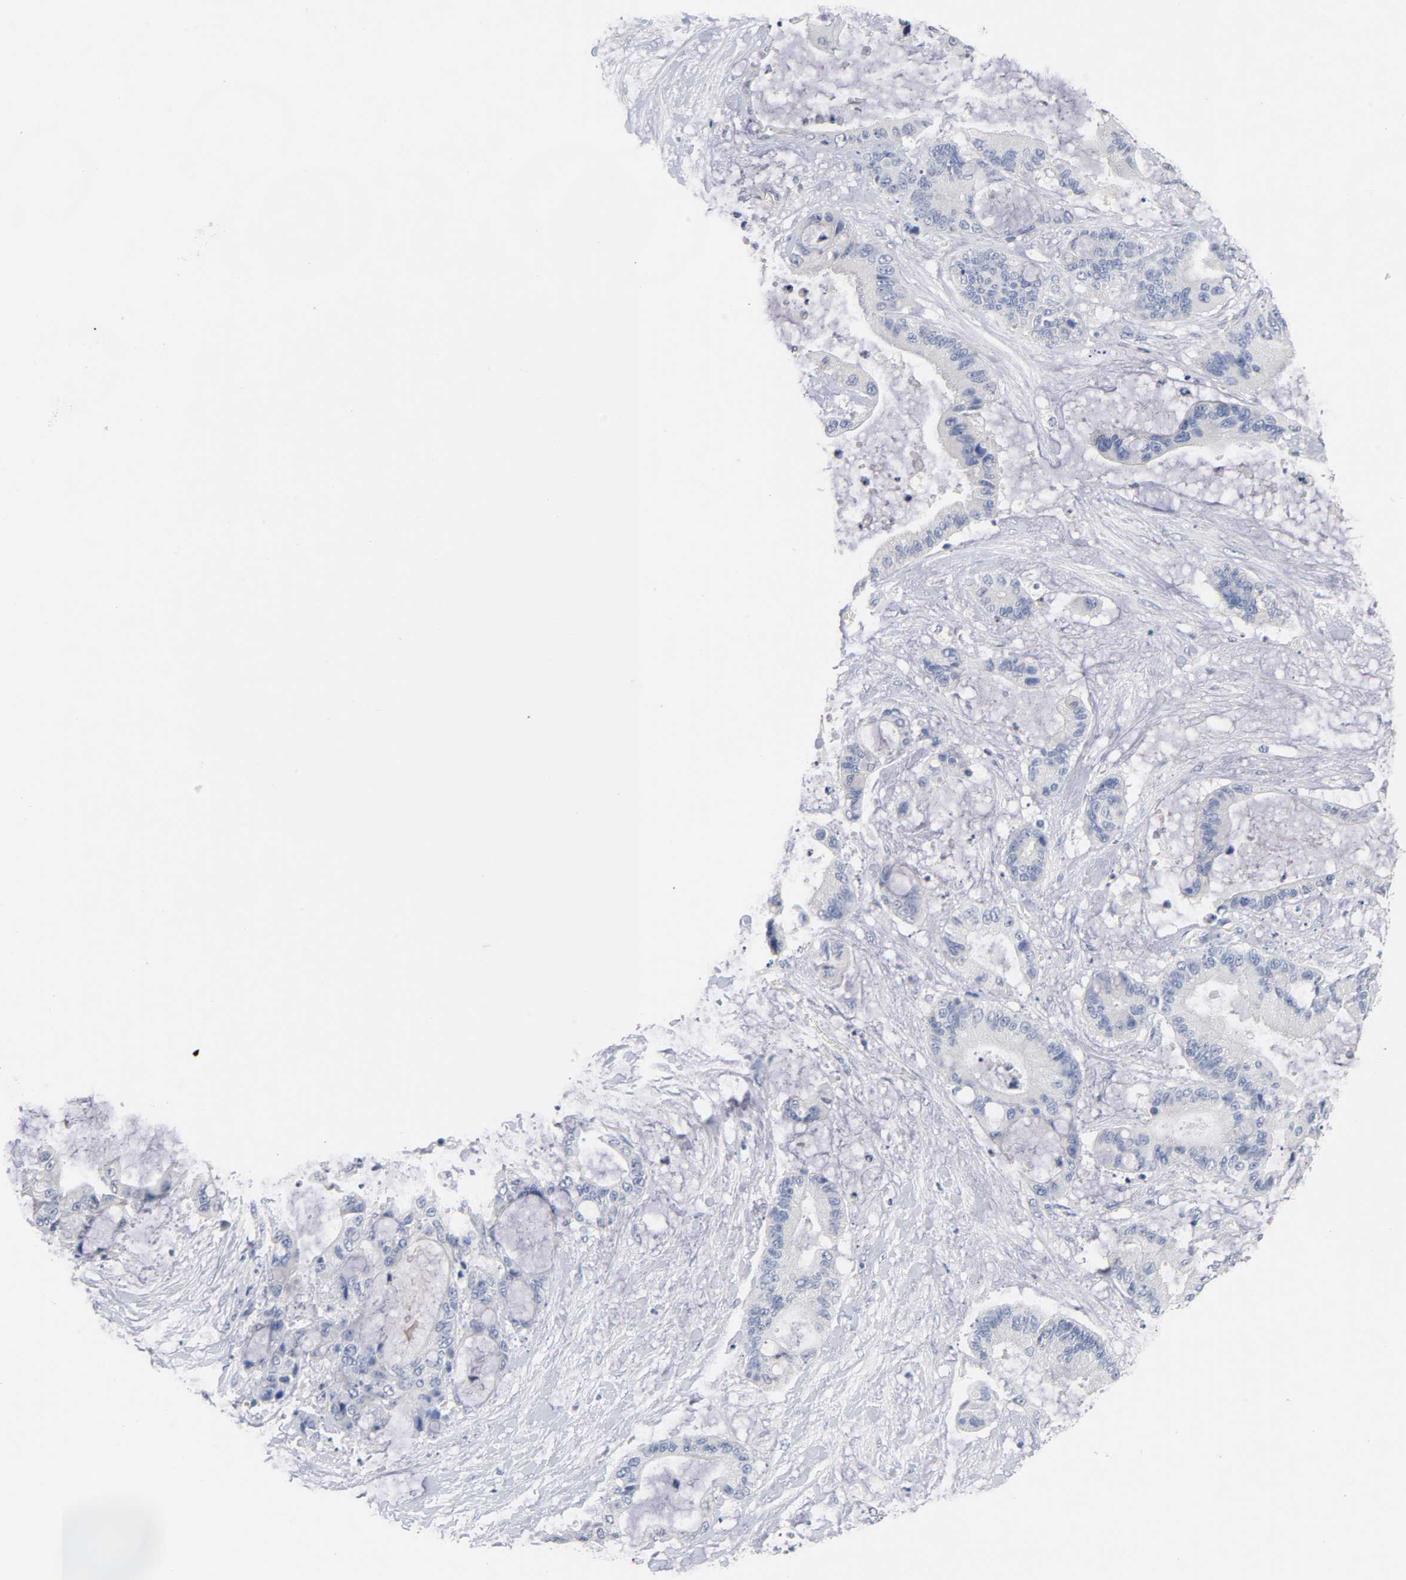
{"staining": {"intensity": "negative", "quantity": "none", "location": "none"}, "tissue": "liver cancer", "cell_type": "Tumor cells", "image_type": "cancer", "snomed": [{"axis": "morphology", "description": "Cholangiocarcinoma"}, {"axis": "topography", "description": "Liver"}], "caption": "Immunohistochemical staining of human liver cancer exhibits no significant positivity in tumor cells. (Brightfield microscopy of DAB IHC at high magnification).", "gene": "ZCCHC13", "patient": {"sex": "female", "age": 73}}